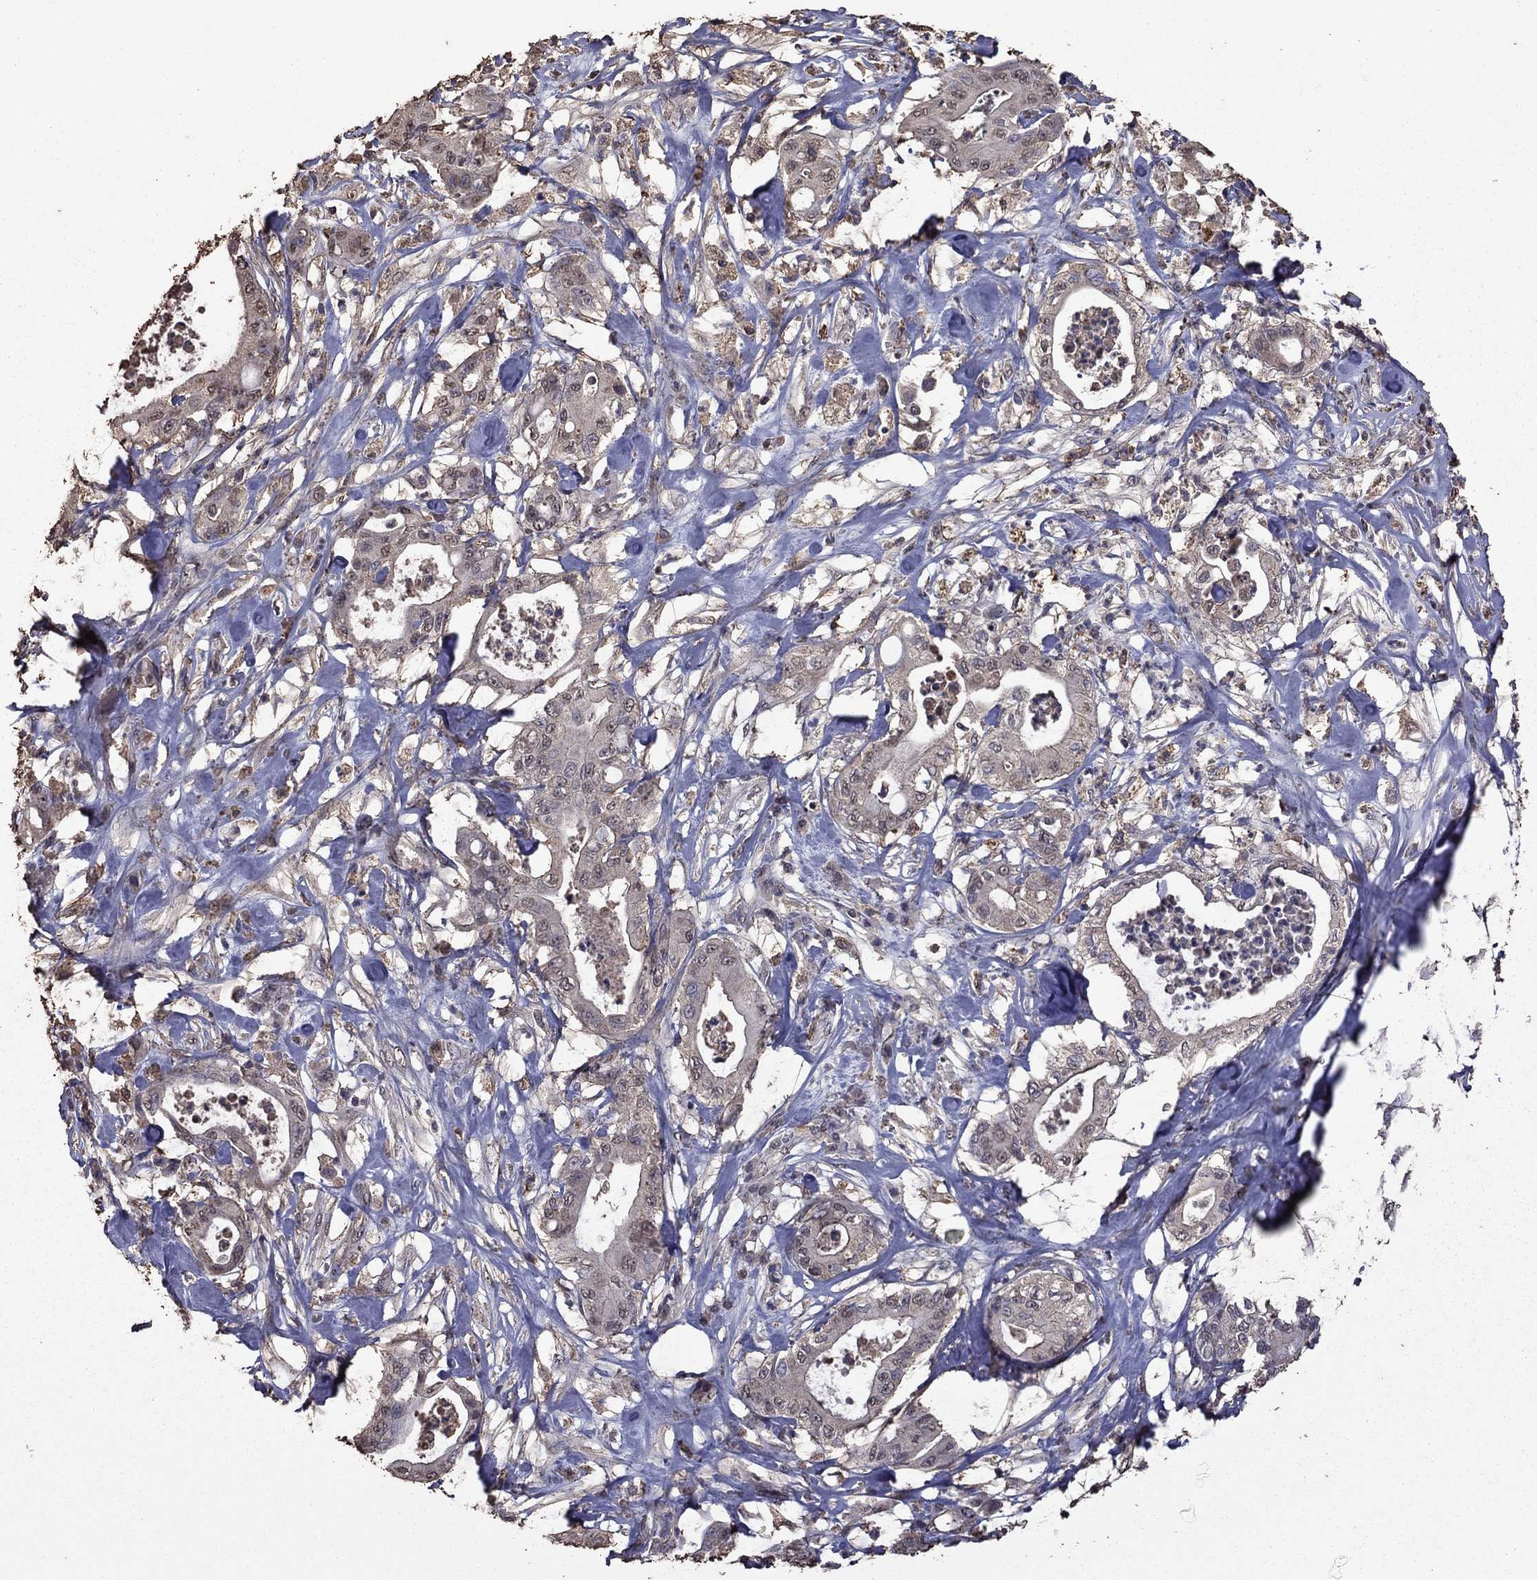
{"staining": {"intensity": "negative", "quantity": "none", "location": "none"}, "tissue": "pancreatic cancer", "cell_type": "Tumor cells", "image_type": "cancer", "snomed": [{"axis": "morphology", "description": "Adenocarcinoma, NOS"}, {"axis": "topography", "description": "Pancreas"}], "caption": "High power microscopy micrograph of an immunohistochemistry (IHC) micrograph of pancreatic cancer (adenocarcinoma), revealing no significant expression in tumor cells.", "gene": "SERPINA5", "patient": {"sex": "male", "age": 71}}